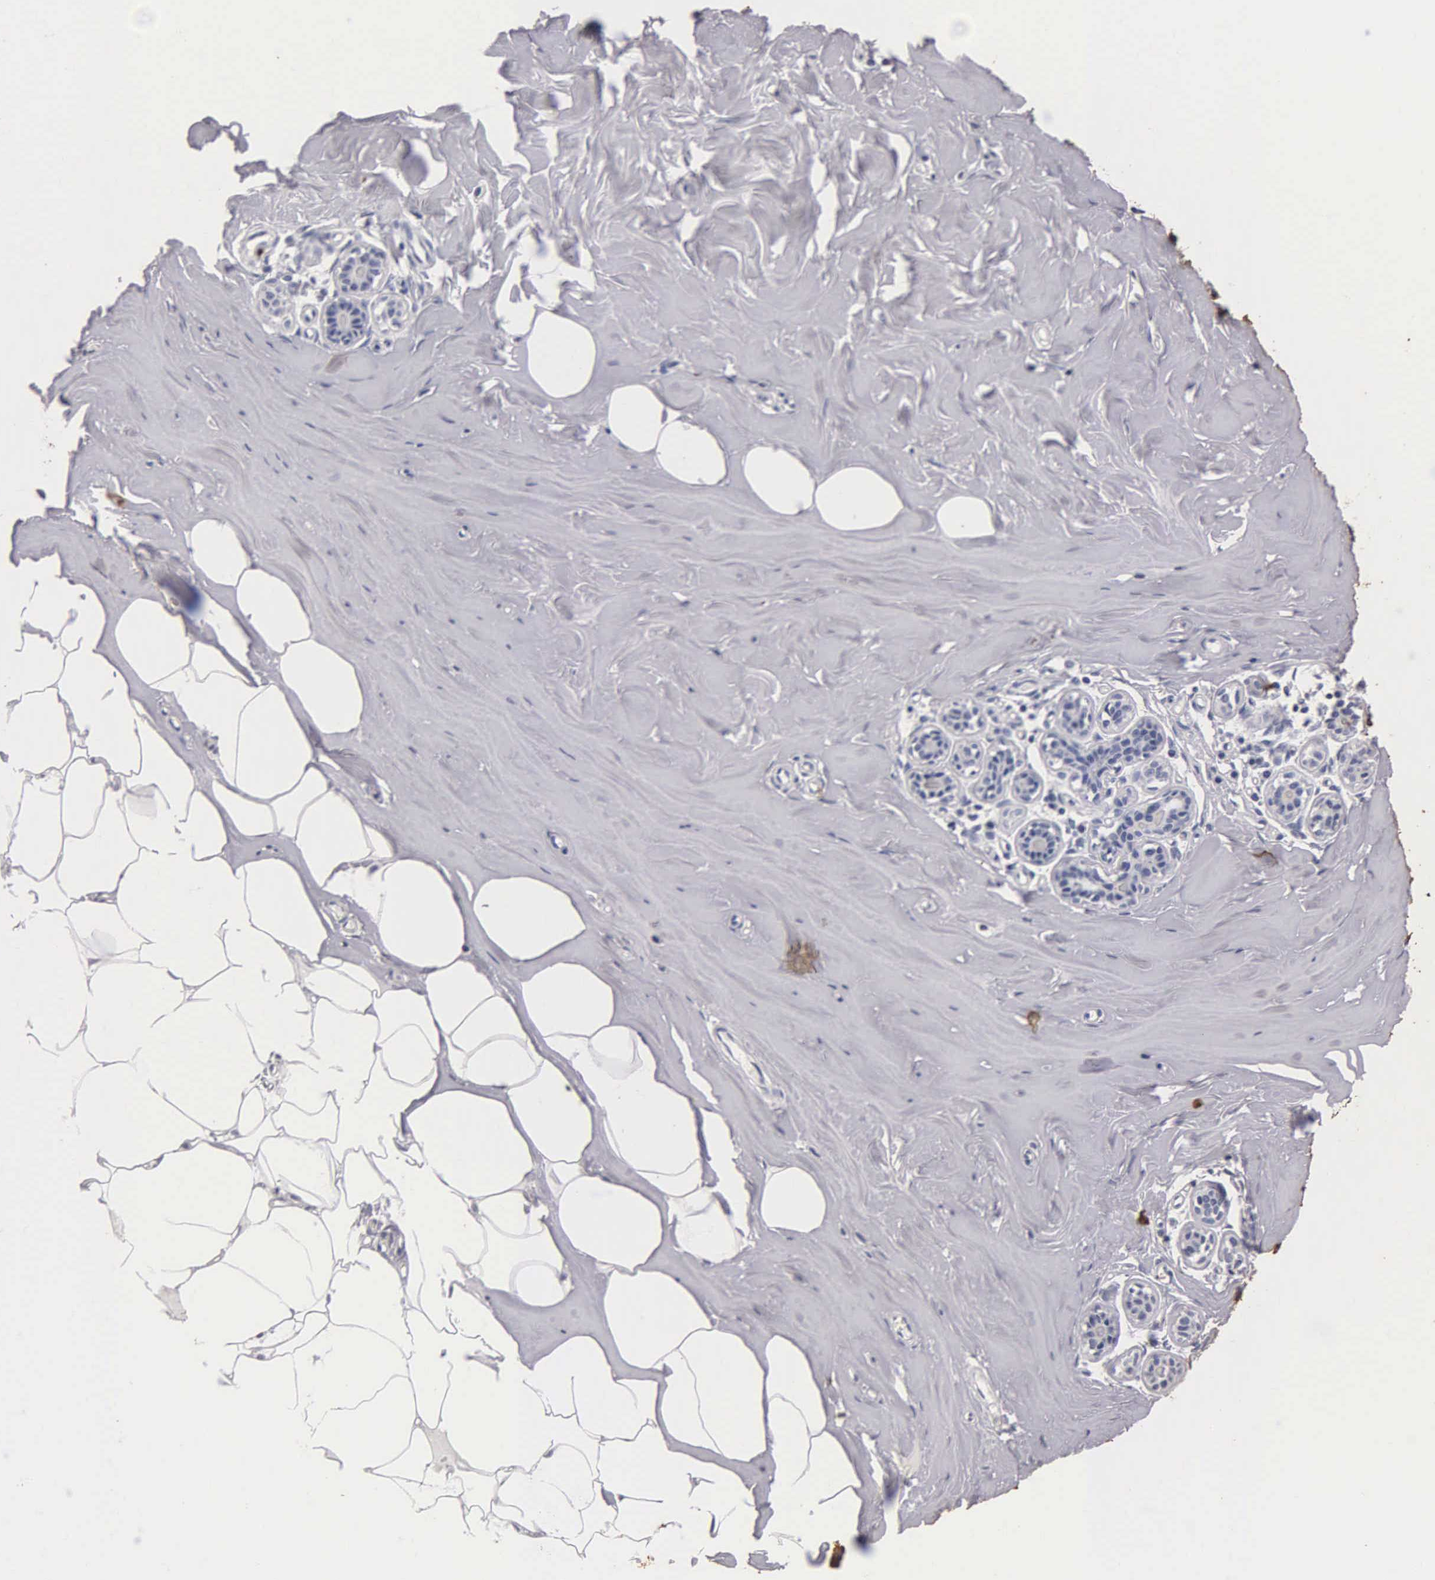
{"staining": {"intensity": "negative", "quantity": "none", "location": "none"}, "tissue": "breast", "cell_type": "Adipocytes", "image_type": "normal", "snomed": [{"axis": "morphology", "description": "Normal tissue, NOS"}, {"axis": "topography", "description": "Breast"}], "caption": "Image shows no significant protein staining in adipocytes of unremarkable breast. (DAB (3,3'-diaminobenzidine) immunohistochemistry (IHC), high magnification).", "gene": "SST", "patient": {"sex": "female", "age": 45}}